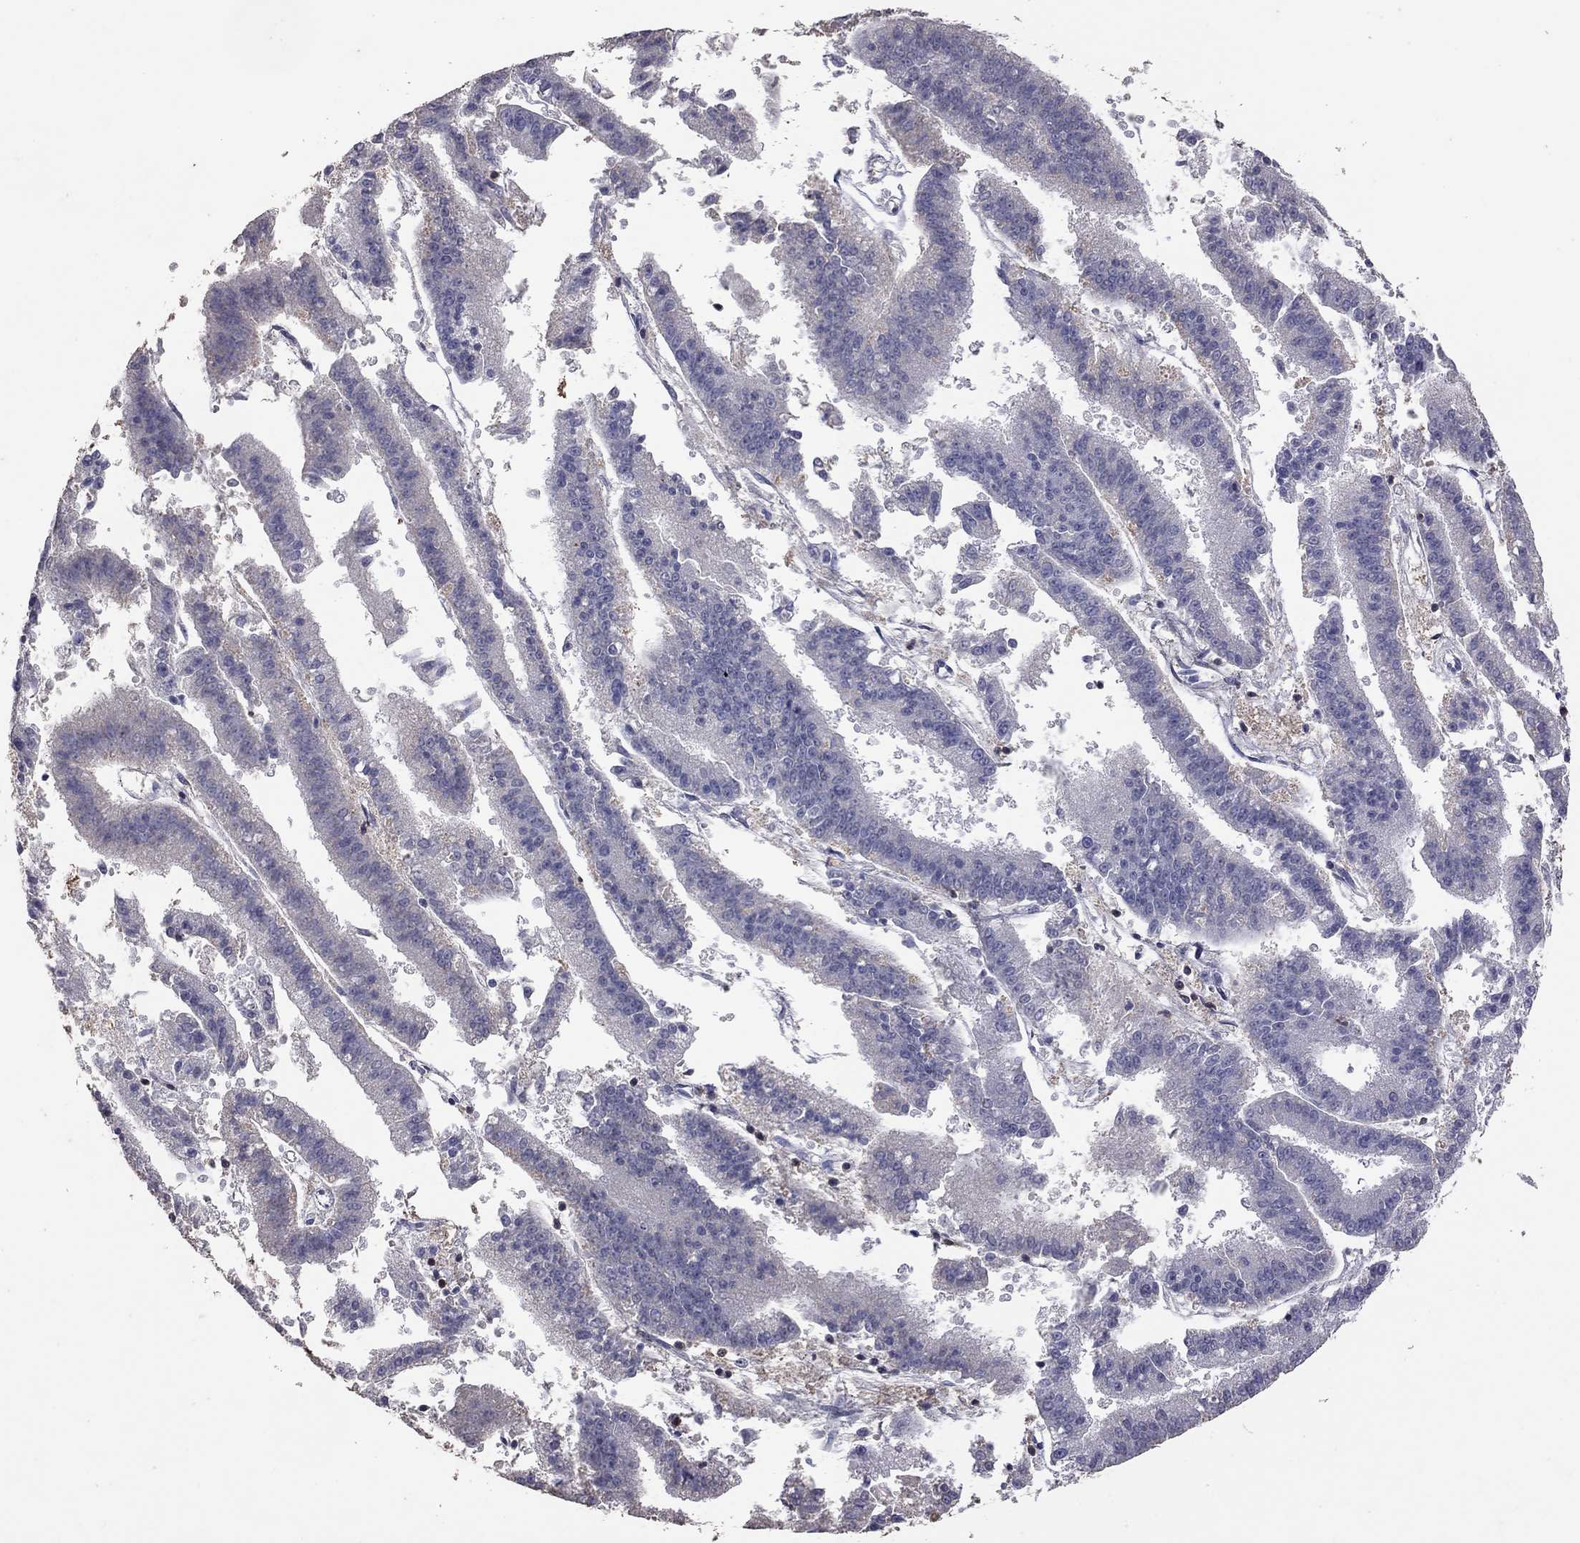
{"staining": {"intensity": "negative", "quantity": "none", "location": "none"}, "tissue": "endometrial cancer", "cell_type": "Tumor cells", "image_type": "cancer", "snomed": [{"axis": "morphology", "description": "Adenocarcinoma, NOS"}, {"axis": "topography", "description": "Endometrium"}], "caption": "Tumor cells show no significant staining in endometrial cancer. (Brightfield microscopy of DAB IHC at high magnification).", "gene": "IPCEF1", "patient": {"sex": "female", "age": 66}}